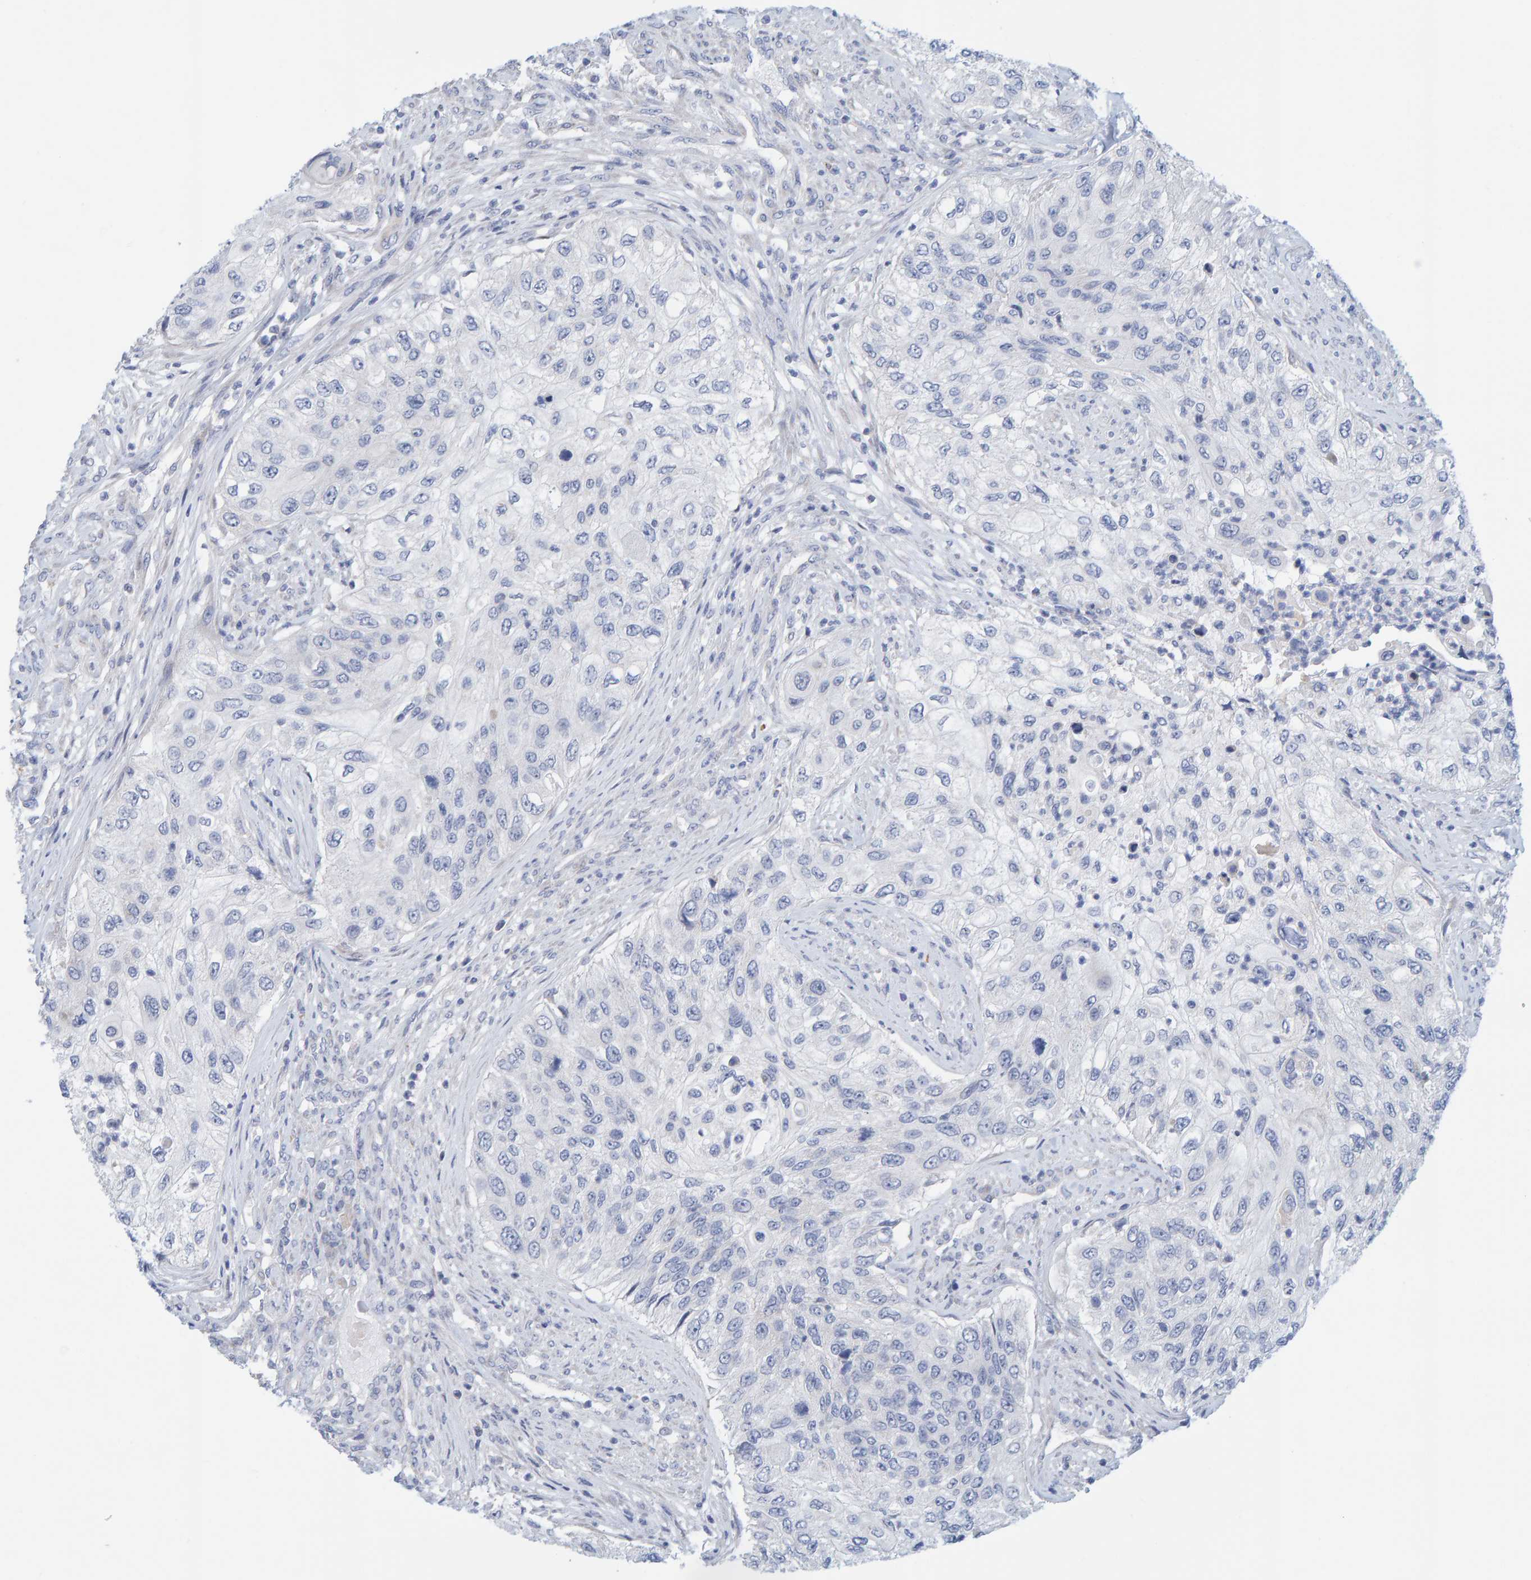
{"staining": {"intensity": "negative", "quantity": "none", "location": "none"}, "tissue": "urothelial cancer", "cell_type": "Tumor cells", "image_type": "cancer", "snomed": [{"axis": "morphology", "description": "Urothelial carcinoma, High grade"}, {"axis": "topography", "description": "Urinary bladder"}], "caption": "Immunohistochemistry photomicrograph of human urothelial cancer stained for a protein (brown), which exhibits no expression in tumor cells.", "gene": "ZC3H3", "patient": {"sex": "female", "age": 60}}